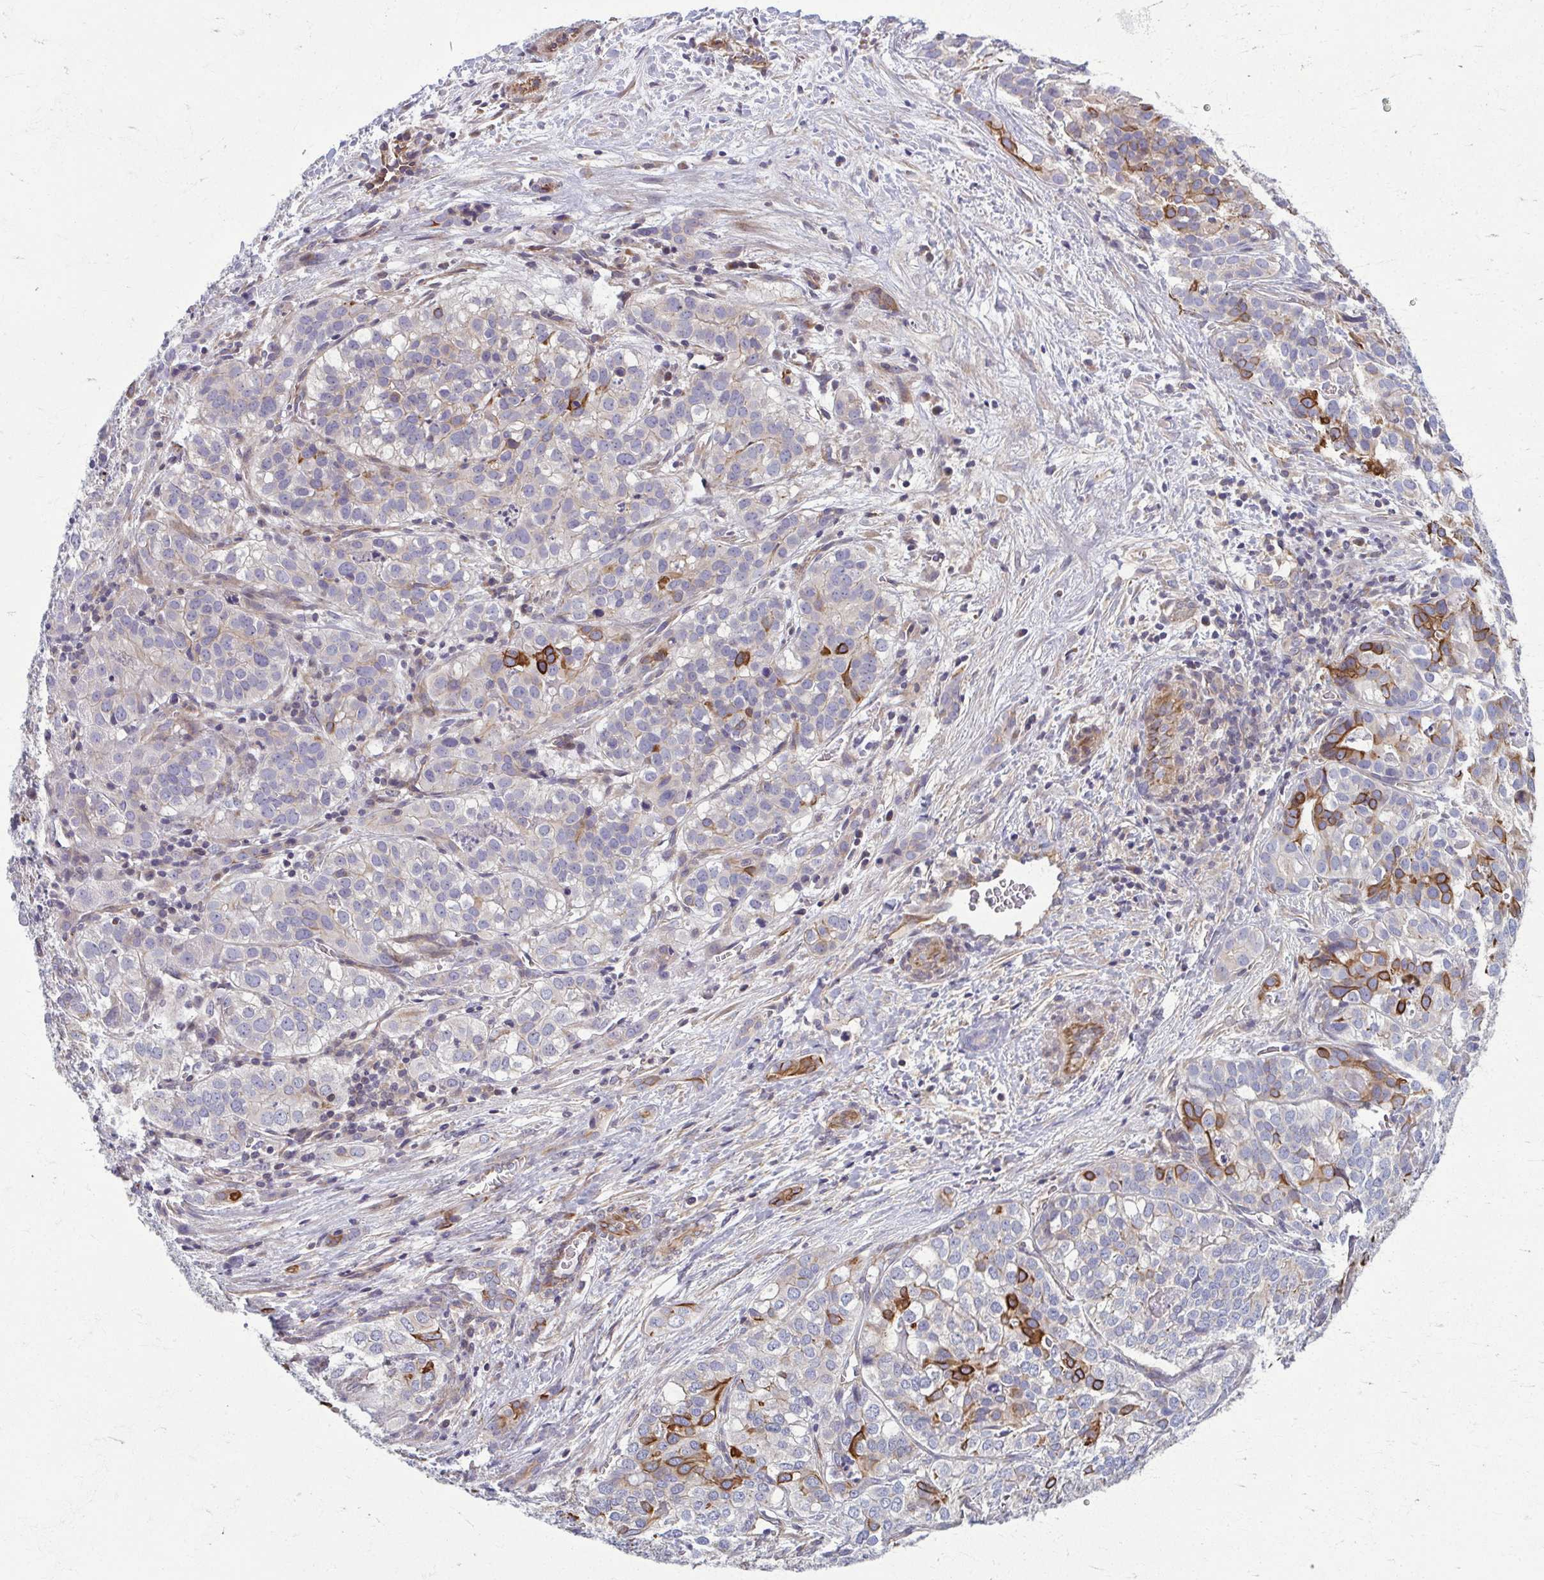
{"staining": {"intensity": "strong", "quantity": "<25%", "location": "cytoplasmic/membranous"}, "tissue": "liver cancer", "cell_type": "Tumor cells", "image_type": "cancer", "snomed": [{"axis": "morphology", "description": "Cholangiocarcinoma"}, {"axis": "topography", "description": "Liver"}], "caption": "Human liver cholangiocarcinoma stained with a brown dye shows strong cytoplasmic/membranous positive staining in approximately <25% of tumor cells.", "gene": "EID2B", "patient": {"sex": "male", "age": 56}}